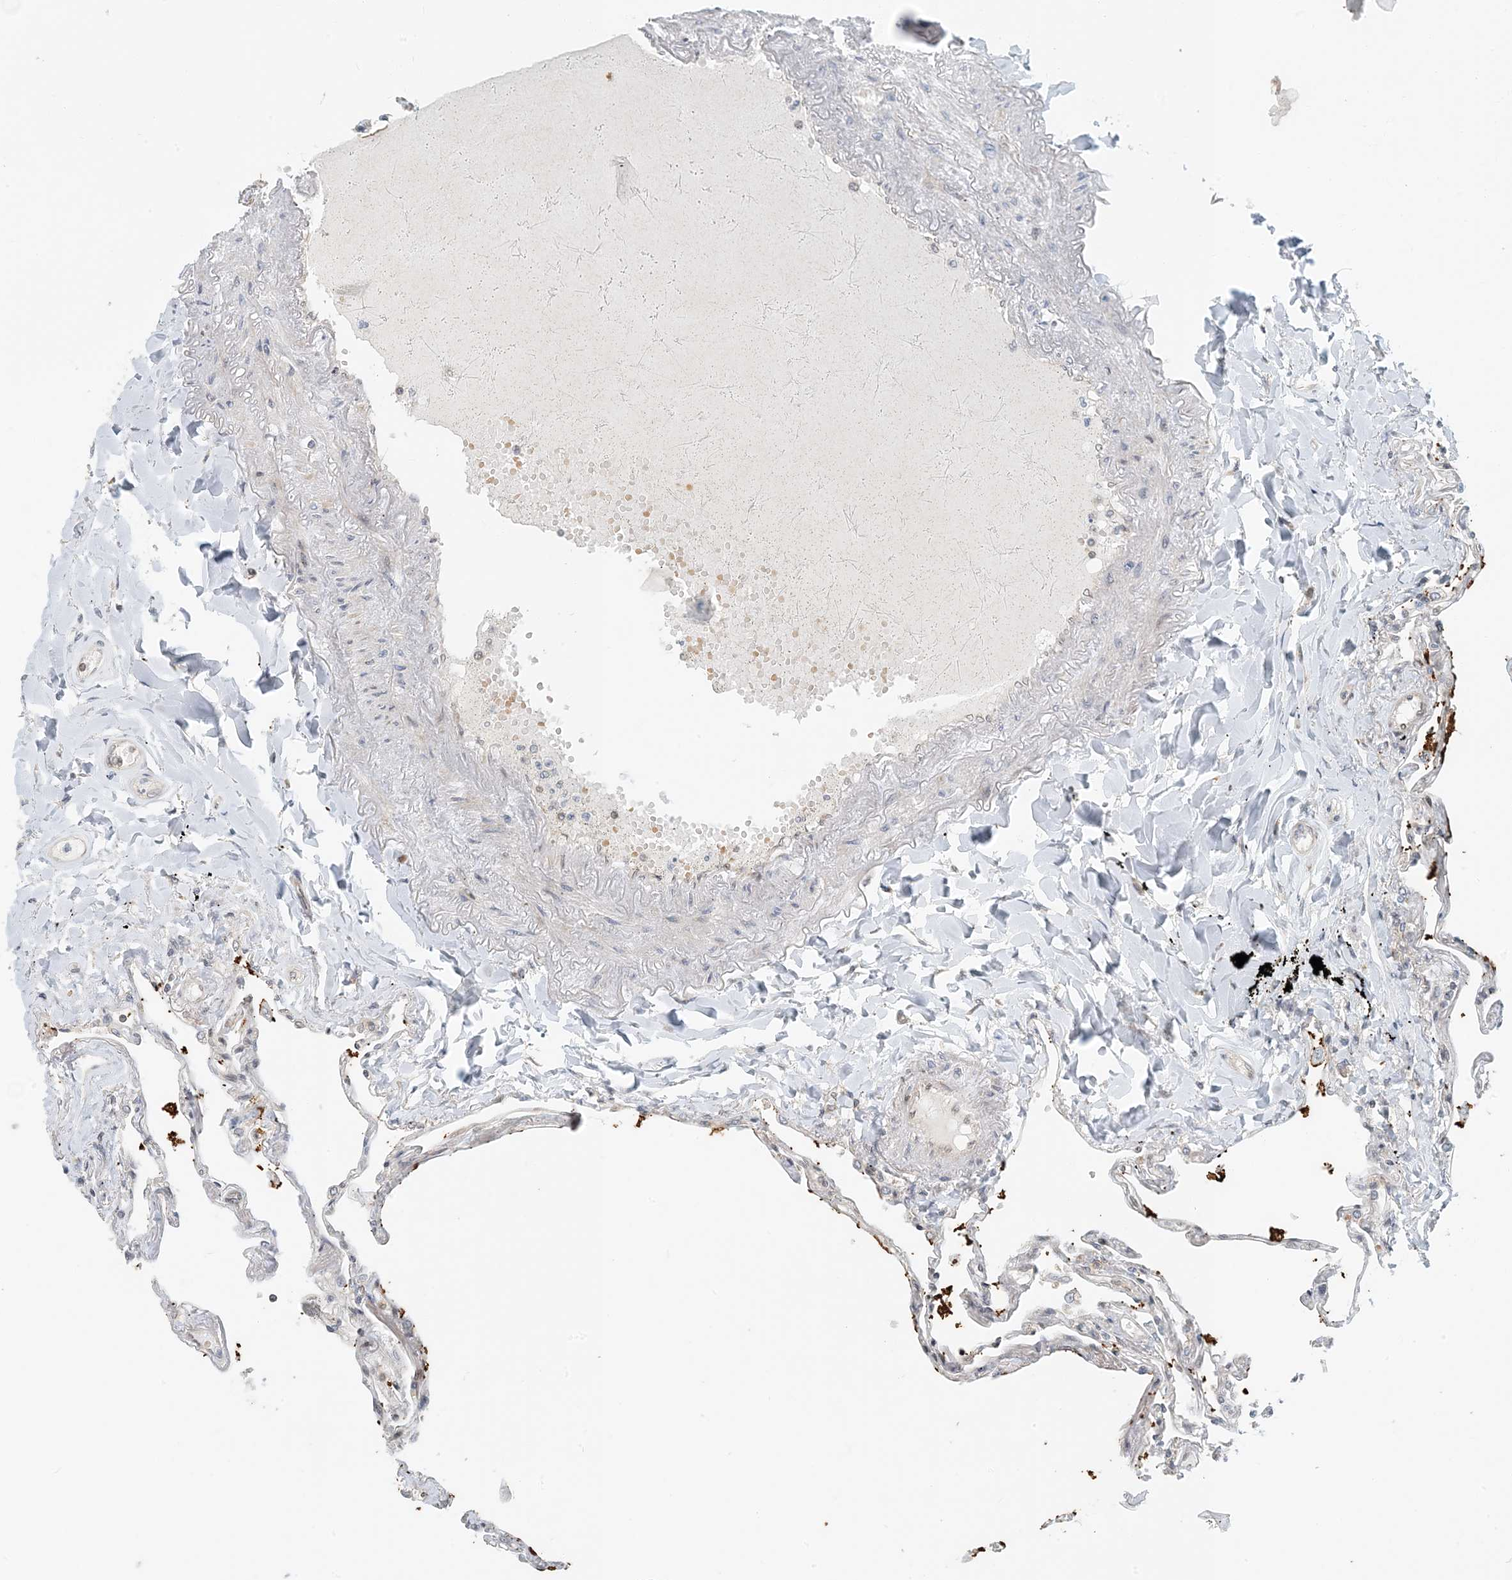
{"staining": {"intensity": "weak", "quantity": ">75%", "location": "cytoplasmic/membranous"}, "tissue": "lung", "cell_type": "Alveolar cells", "image_type": "normal", "snomed": [{"axis": "morphology", "description": "Normal tissue, NOS"}, {"axis": "topography", "description": "Lung"}], "caption": "Immunohistochemistry (IHC) of unremarkable lung displays low levels of weak cytoplasmic/membranous expression in about >75% of alveolar cells.", "gene": "ATP13A2", "patient": {"sex": "female", "age": 67}}